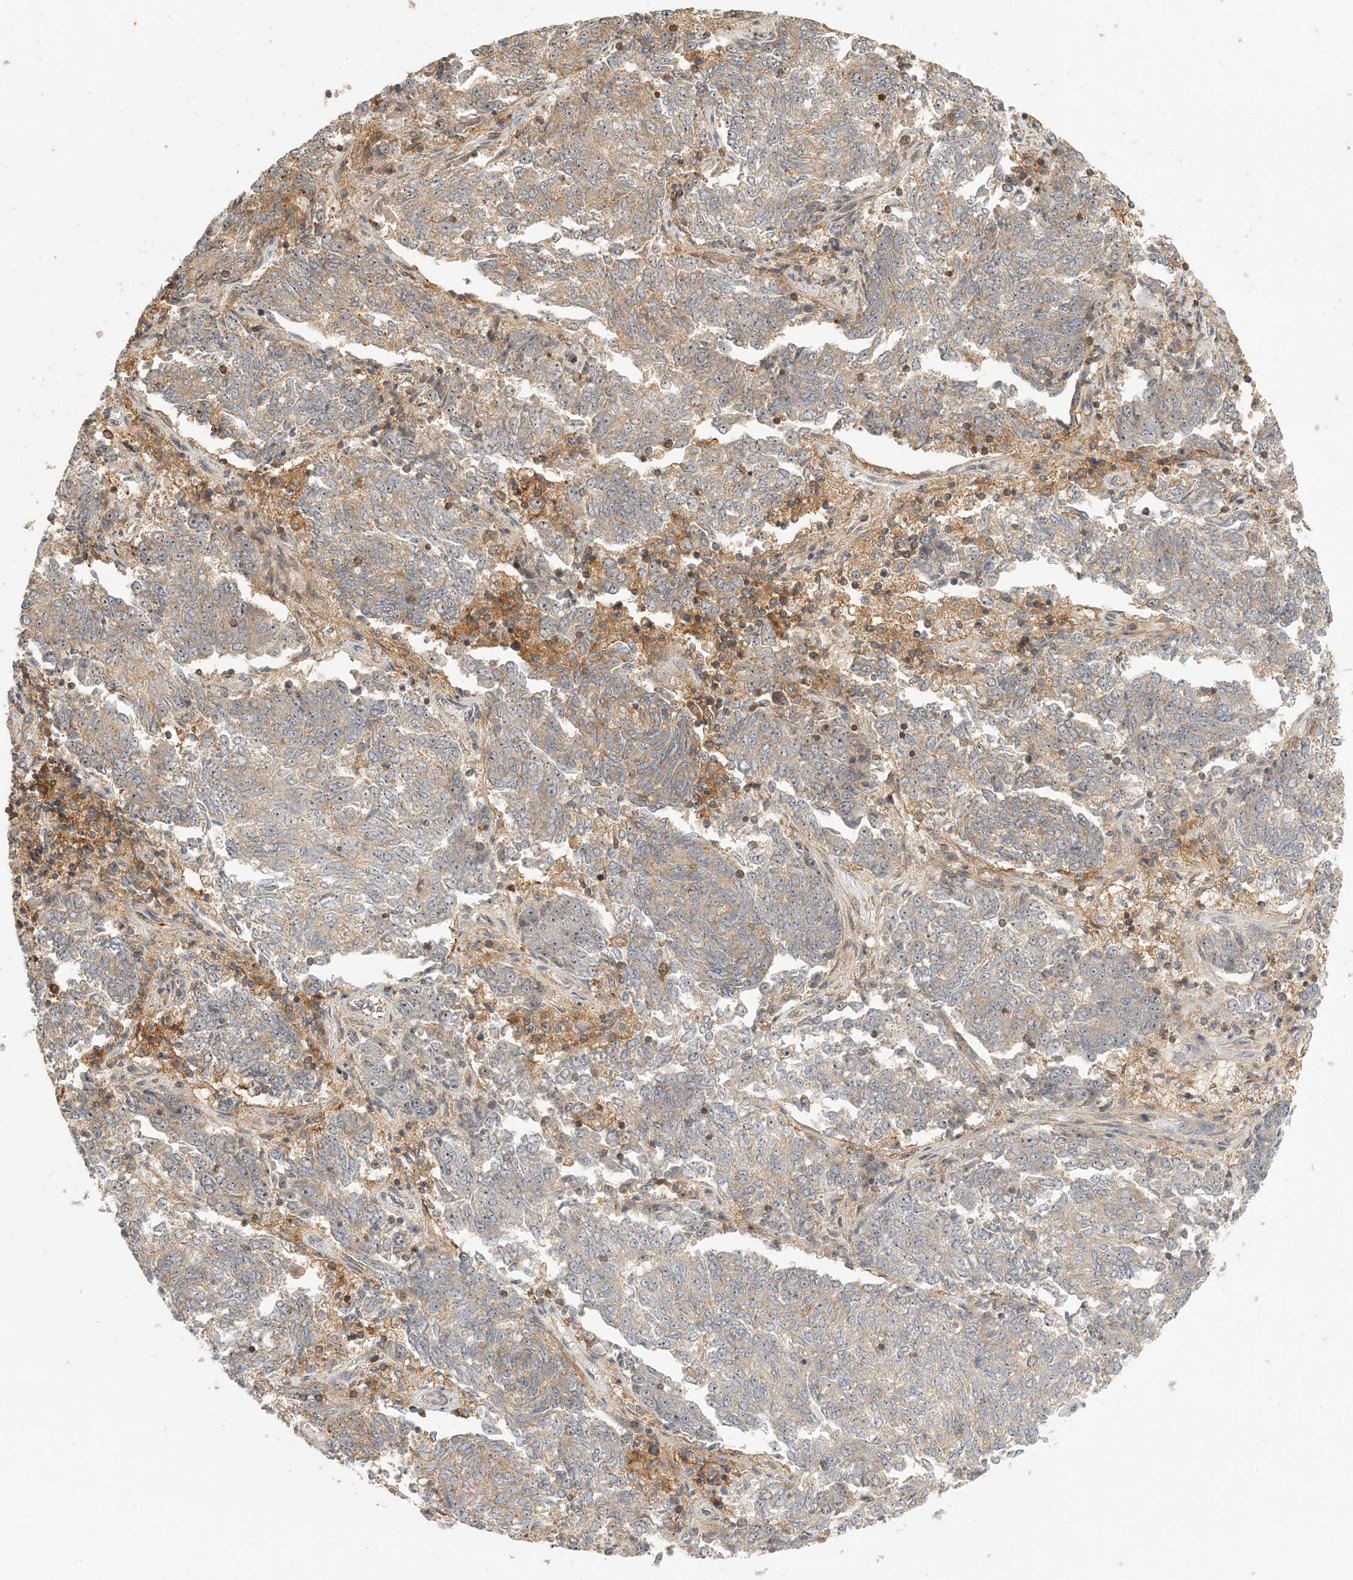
{"staining": {"intensity": "weak", "quantity": "25%-75%", "location": "cytoplasmic/membranous"}, "tissue": "endometrial cancer", "cell_type": "Tumor cells", "image_type": "cancer", "snomed": [{"axis": "morphology", "description": "Adenocarcinoma, NOS"}, {"axis": "topography", "description": "Endometrium"}], "caption": "Immunohistochemistry (DAB) staining of endometrial cancer reveals weak cytoplasmic/membranous protein positivity in about 25%-75% of tumor cells.", "gene": "COLEC11", "patient": {"sex": "female", "age": 80}}